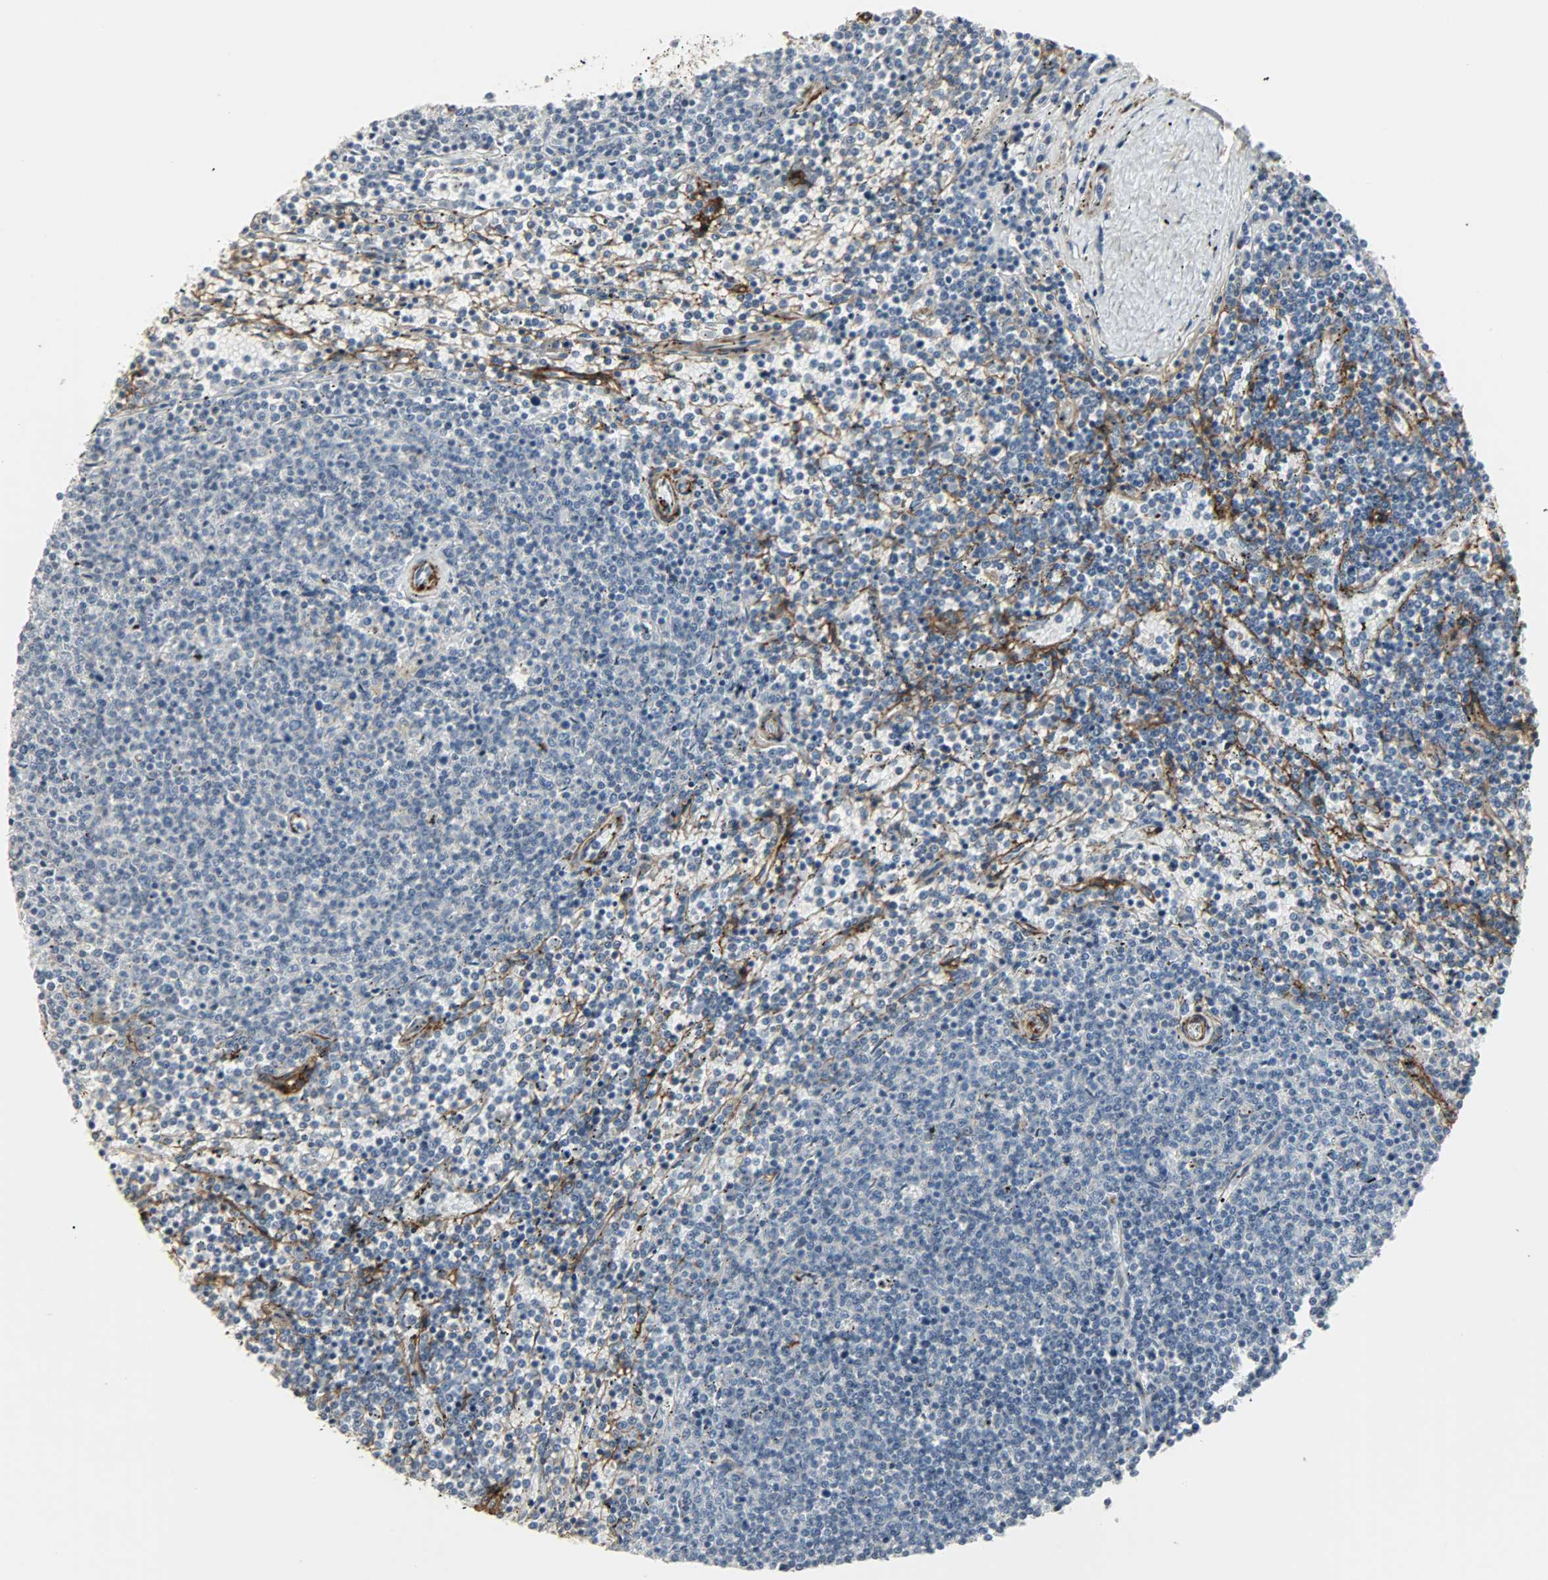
{"staining": {"intensity": "moderate", "quantity": "<25%", "location": "cytoplasmic/membranous"}, "tissue": "lymphoma", "cell_type": "Tumor cells", "image_type": "cancer", "snomed": [{"axis": "morphology", "description": "Malignant lymphoma, non-Hodgkin's type, Low grade"}, {"axis": "topography", "description": "Spleen"}], "caption": "Lymphoma was stained to show a protein in brown. There is low levels of moderate cytoplasmic/membranous expression in approximately <25% of tumor cells. Using DAB (brown) and hematoxylin (blue) stains, captured at high magnification using brightfield microscopy.", "gene": "ENPEP", "patient": {"sex": "female", "age": 50}}